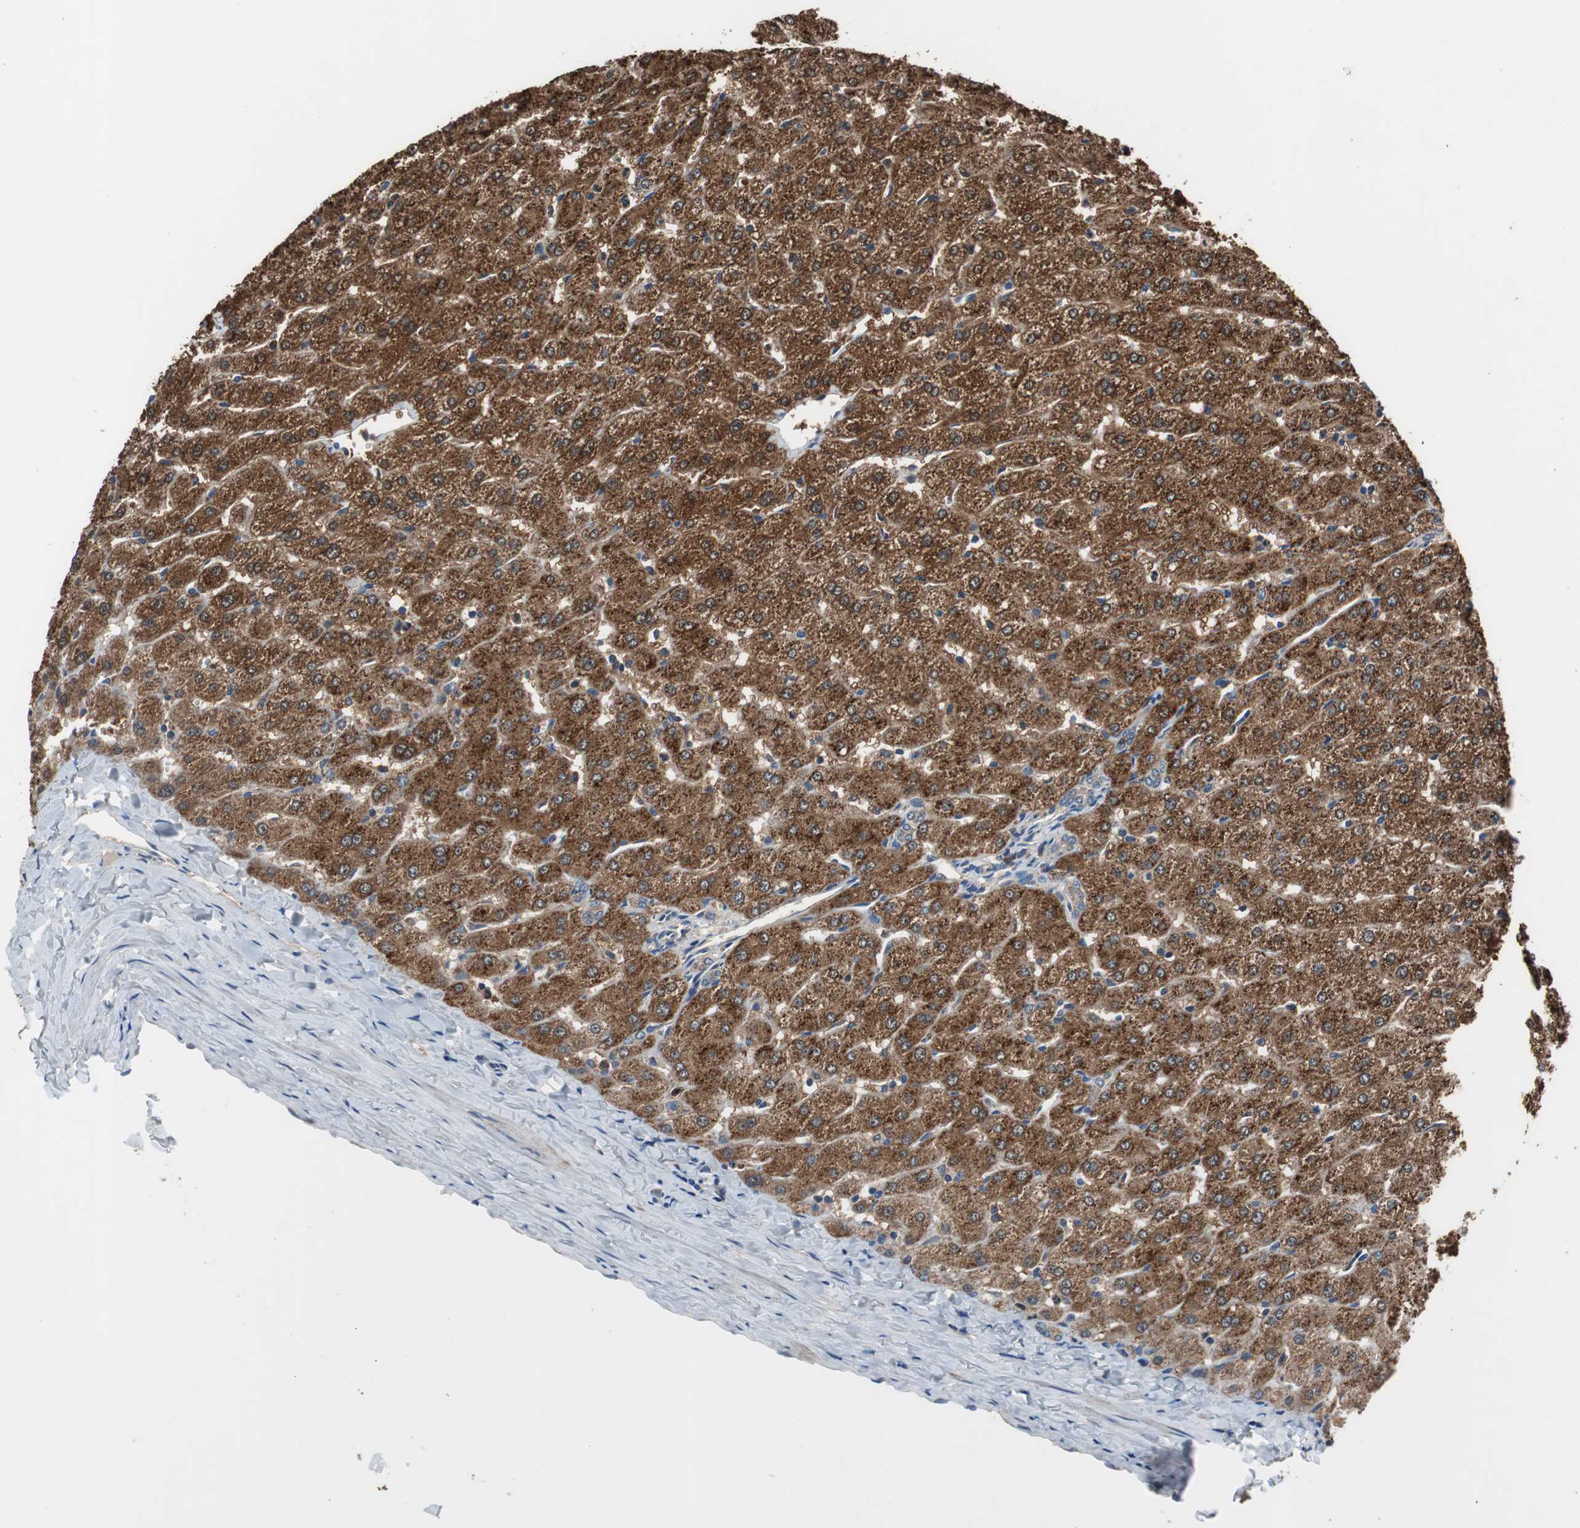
{"staining": {"intensity": "strong", "quantity": ">75%", "location": "cytoplasmic/membranous"}, "tissue": "liver", "cell_type": "Cholangiocytes", "image_type": "normal", "snomed": [{"axis": "morphology", "description": "Normal tissue, NOS"}, {"axis": "morphology", "description": "Fibrosis, NOS"}, {"axis": "topography", "description": "Liver"}], "caption": "Protein expression analysis of benign human liver reveals strong cytoplasmic/membranous staining in about >75% of cholangiocytes. (Brightfield microscopy of DAB IHC at high magnification).", "gene": "PI4KB", "patient": {"sex": "female", "age": 29}}